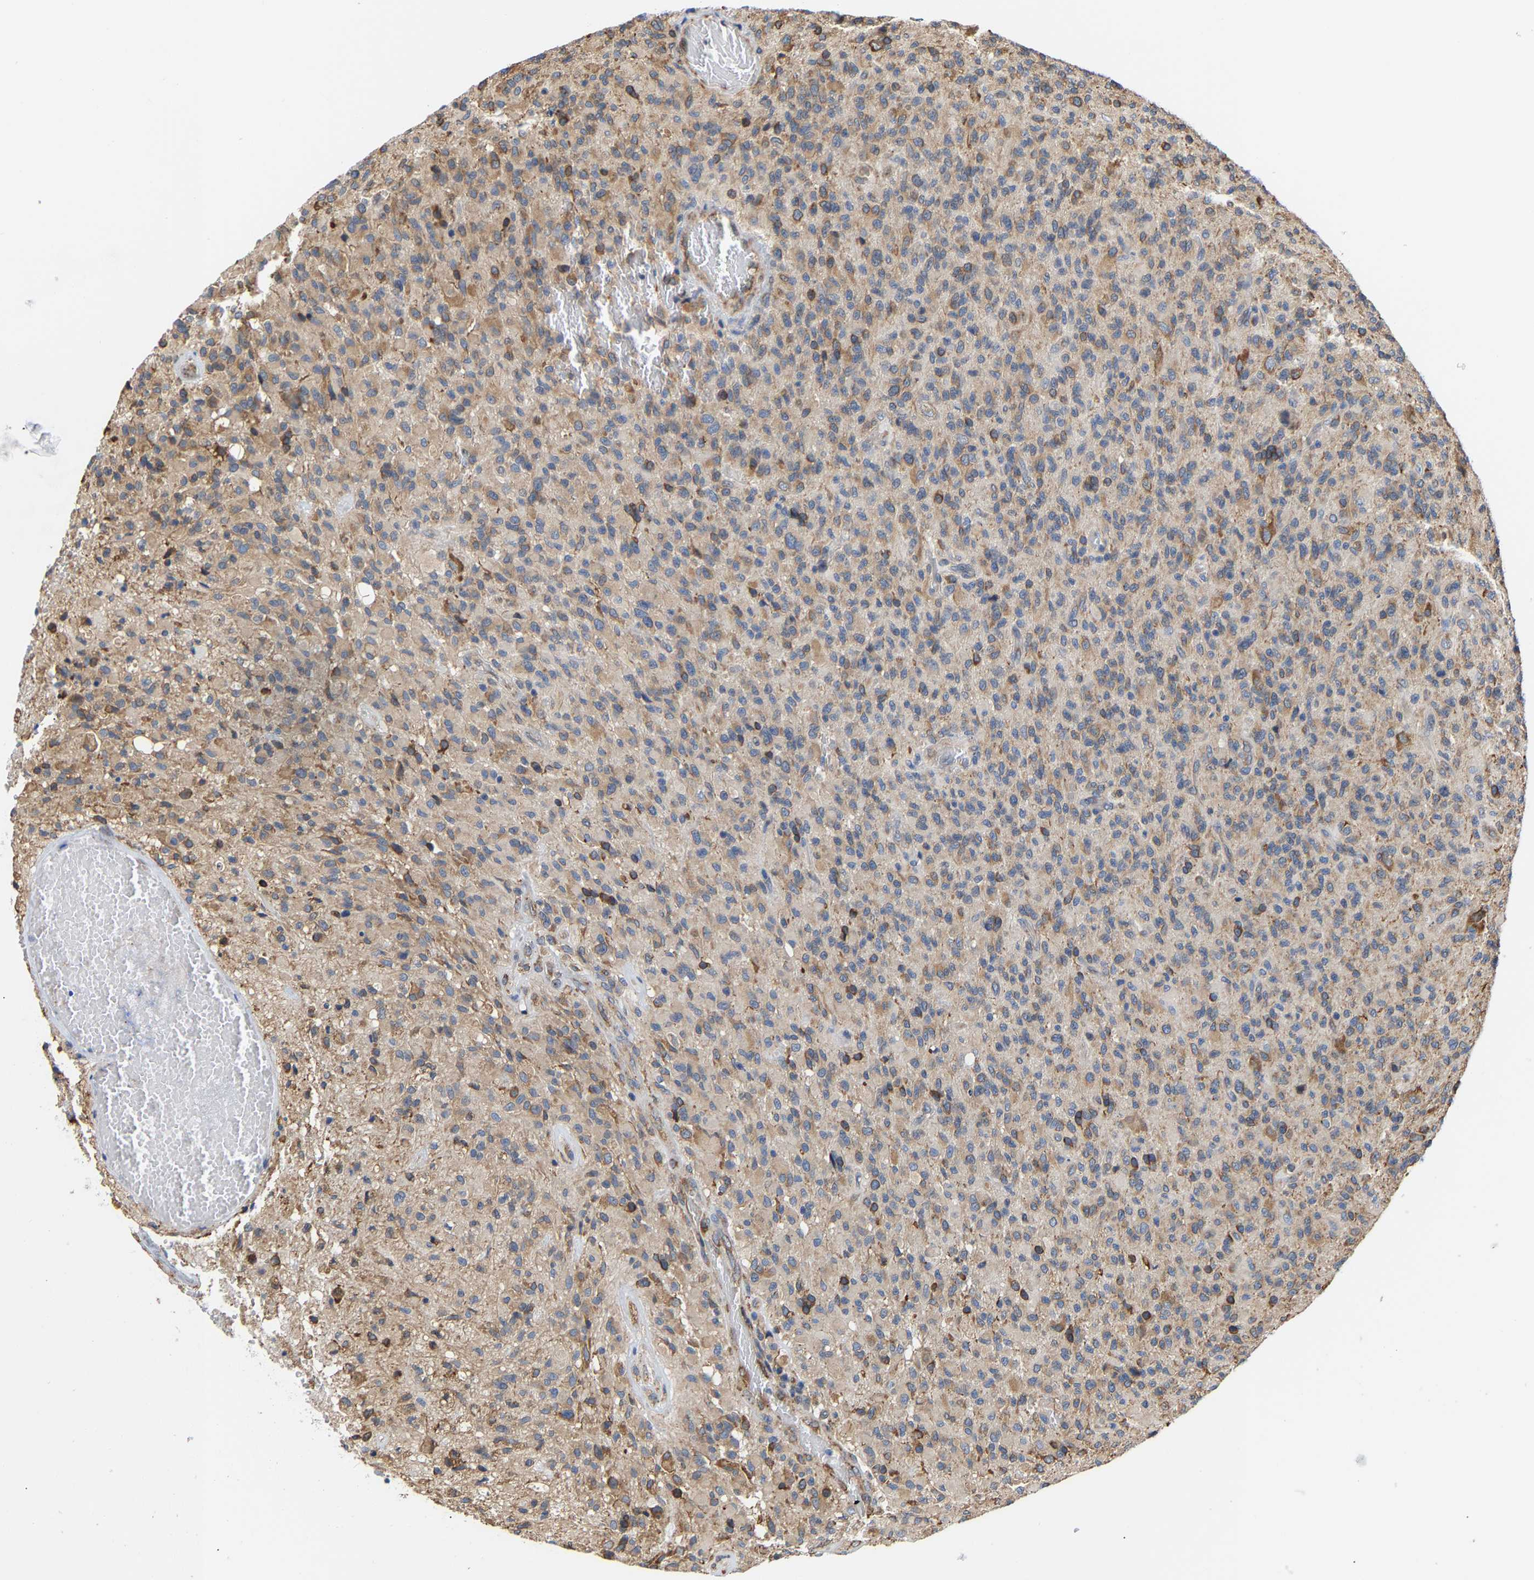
{"staining": {"intensity": "weak", "quantity": ">75%", "location": "cytoplasmic/membranous"}, "tissue": "glioma", "cell_type": "Tumor cells", "image_type": "cancer", "snomed": [{"axis": "morphology", "description": "Glioma, malignant, High grade"}, {"axis": "topography", "description": "Brain"}], "caption": "Approximately >75% of tumor cells in human glioma show weak cytoplasmic/membranous protein positivity as visualized by brown immunohistochemical staining.", "gene": "ARAP1", "patient": {"sex": "male", "age": 71}}